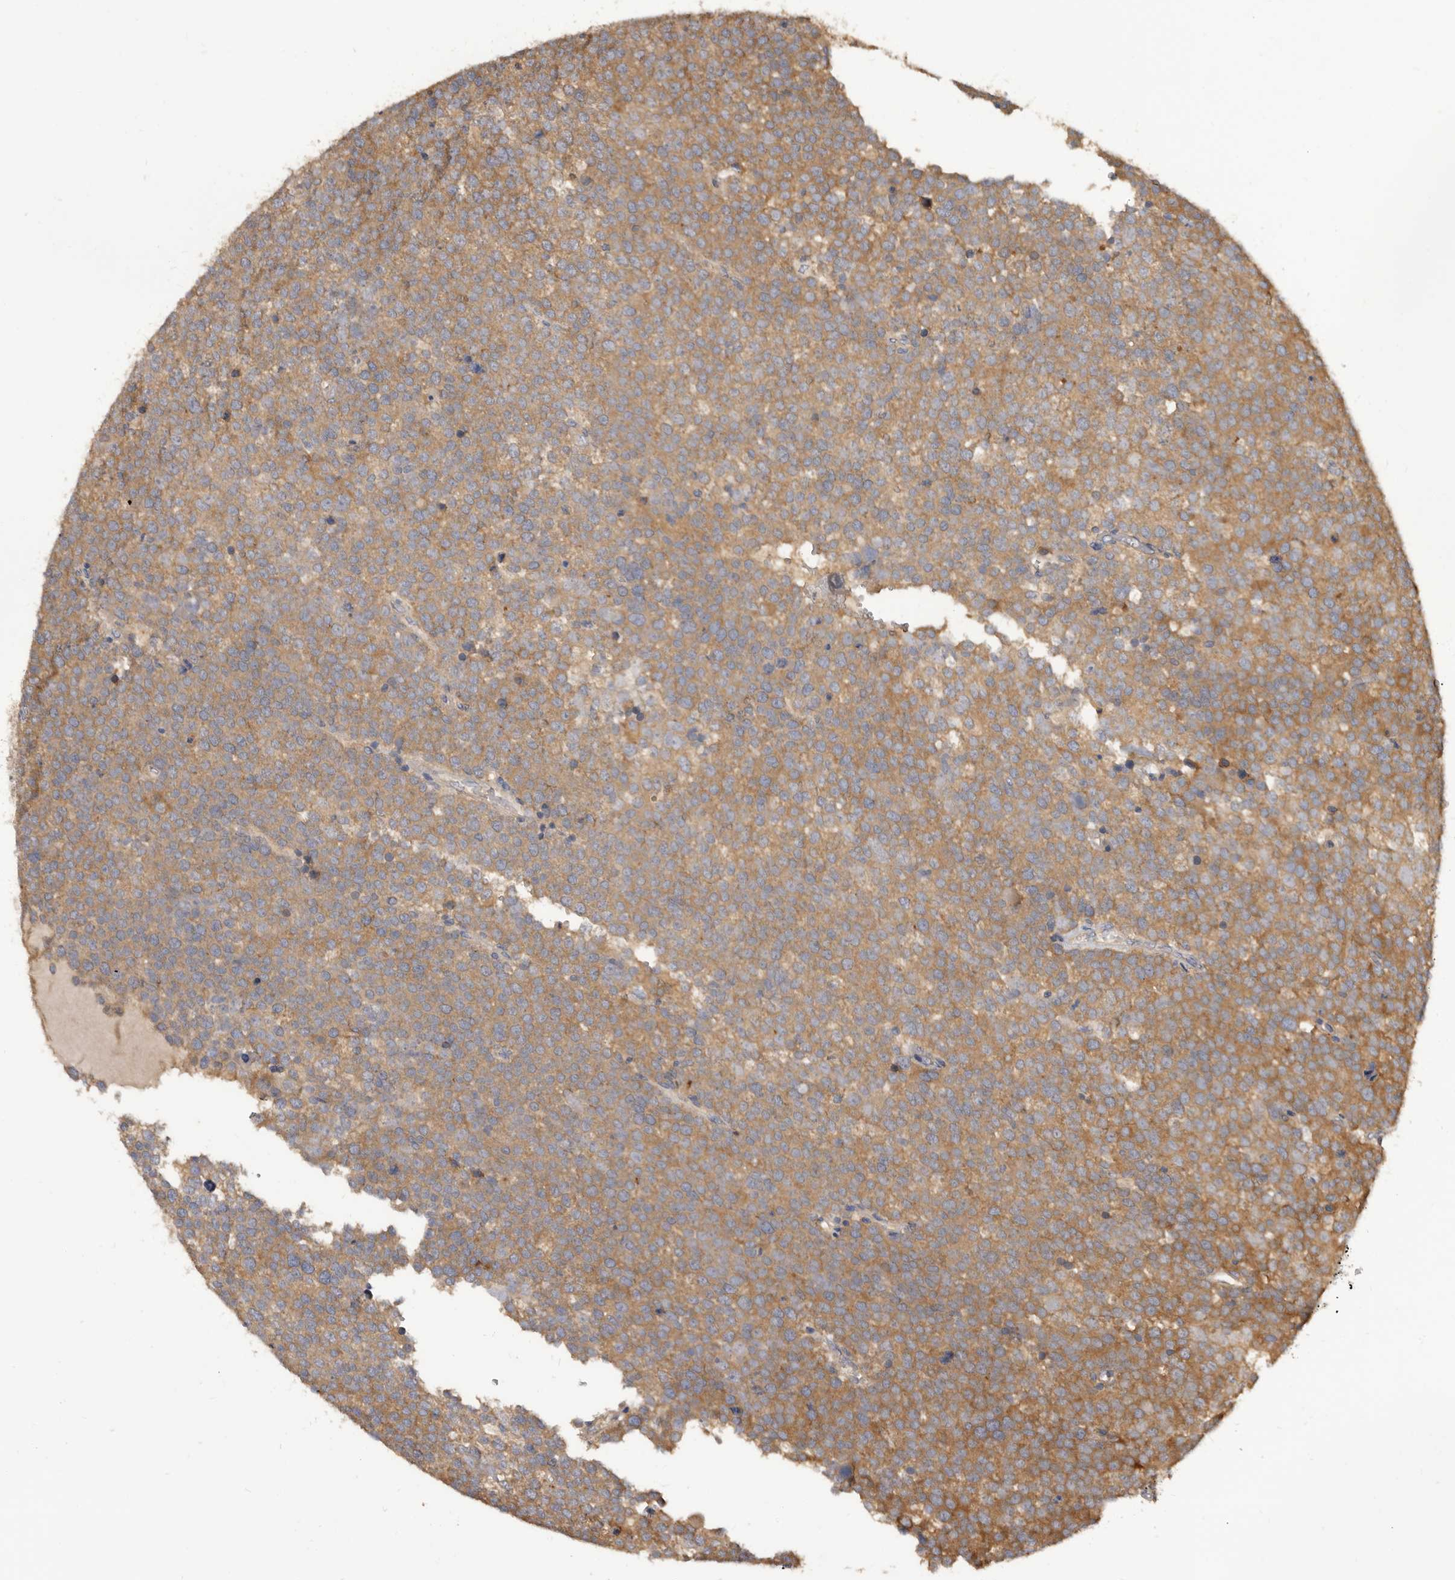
{"staining": {"intensity": "moderate", "quantity": ">75%", "location": "cytoplasmic/membranous"}, "tissue": "testis cancer", "cell_type": "Tumor cells", "image_type": "cancer", "snomed": [{"axis": "morphology", "description": "Seminoma, NOS"}, {"axis": "topography", "description": "Testis"}], "caption": "An image showing moderate cytoplasmic/membranous staining in approximately >75% of tumor cells in testis cancer (seminoma), as visualized by brown immunohistochemical staining.", "gene": "ADAMTS20", "patient": {"sex": "male", "age": 71}}